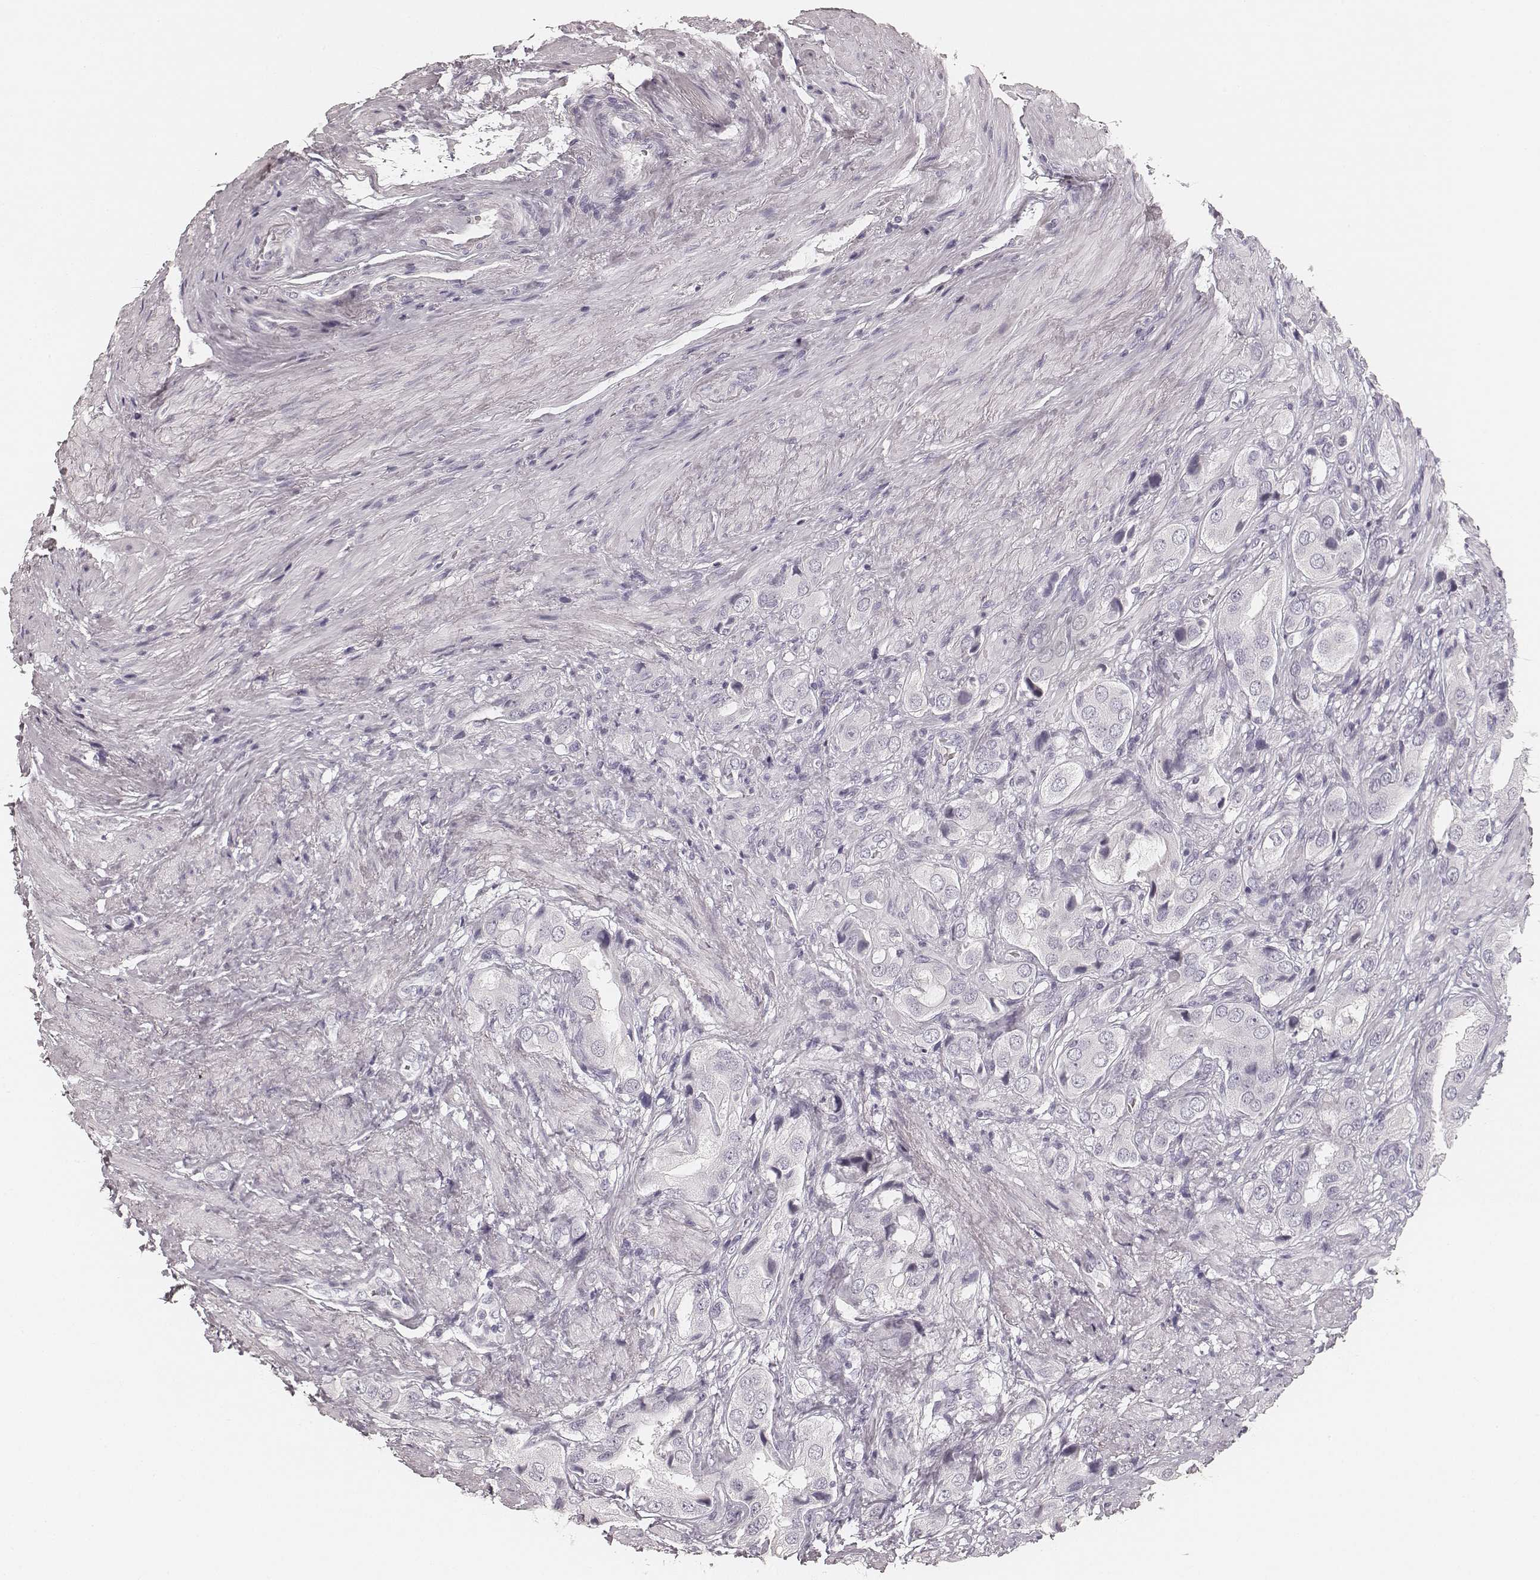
{"staining": {"intensity": "negative", "quantity": "none", "location": "none"}, "tissue": "prostate cancer", "cell_type": "Tumor cells", "image_type": "cancer", "snomed": [{"axis": "morphology", "description": "Adenocarcinoma, NOS"}, {"axis": "topography", "description": "Prostate"}], "caption": "Immunohistochemistry (IHC) of human adenocarcinoma (prostate) shows no staining in tumor cells. Nuclei are stained in blue.", "gene": "HNF4G", "patient": {"sex": "male", "age": 63}}